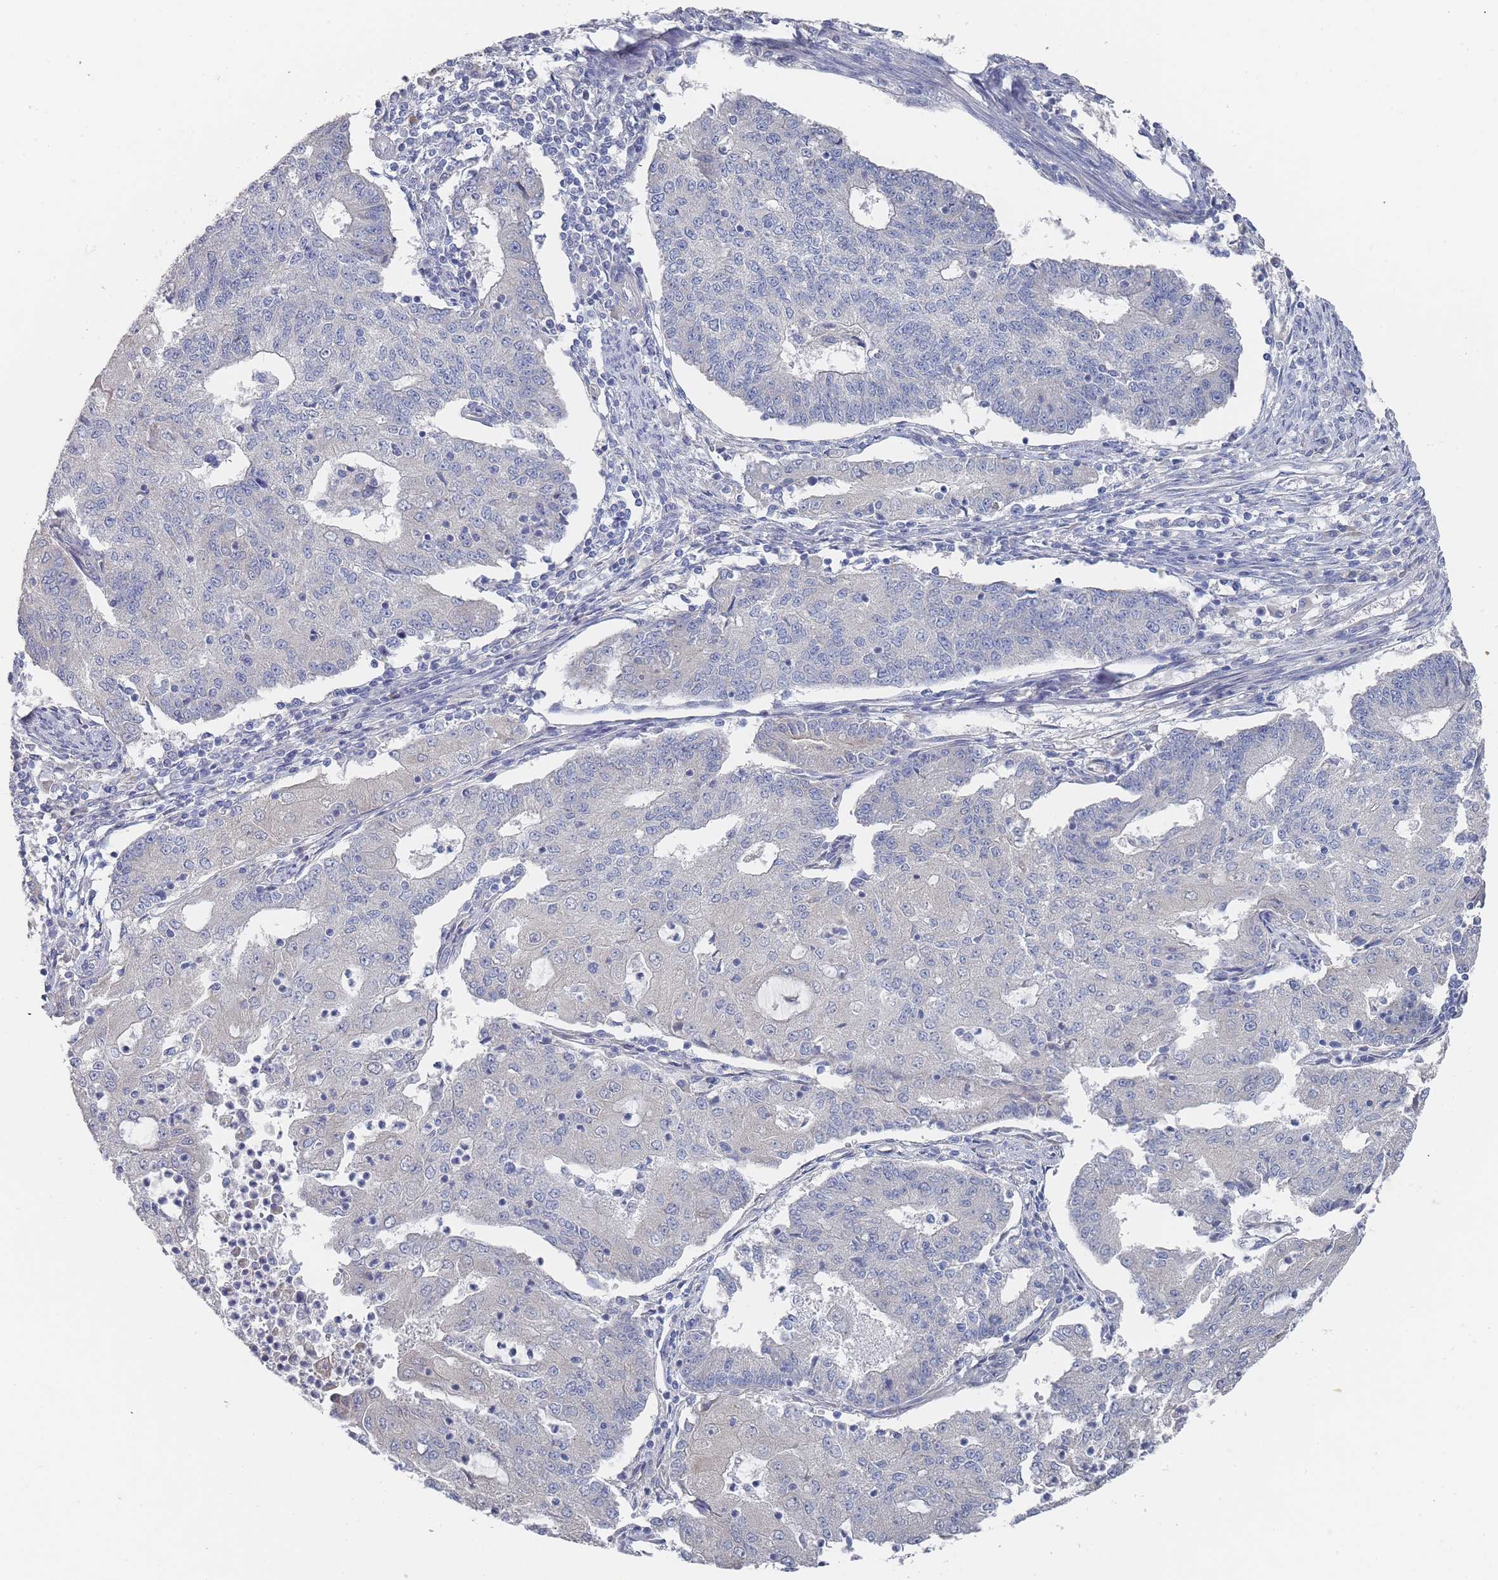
{"staining": {"intensity": "negative", "quantity": "none", "location": "none"}, "tissue": "endometrial cancer", "cell_type": "Tumor cells", "image_type": "cancer", "snomed": [{"axis": "morphology", "description": "Adenocarcinoma, NOS"}, {"axis": "topography", "description": "Endometrium"}], "caption": "An immunohistochemistry (IHC) image of endometrial cancer is shown. There is no staining in tumor cells of endometrial cancer.", "gene": "ACAD11", "patient": {"sex": "female", "age": 56}}